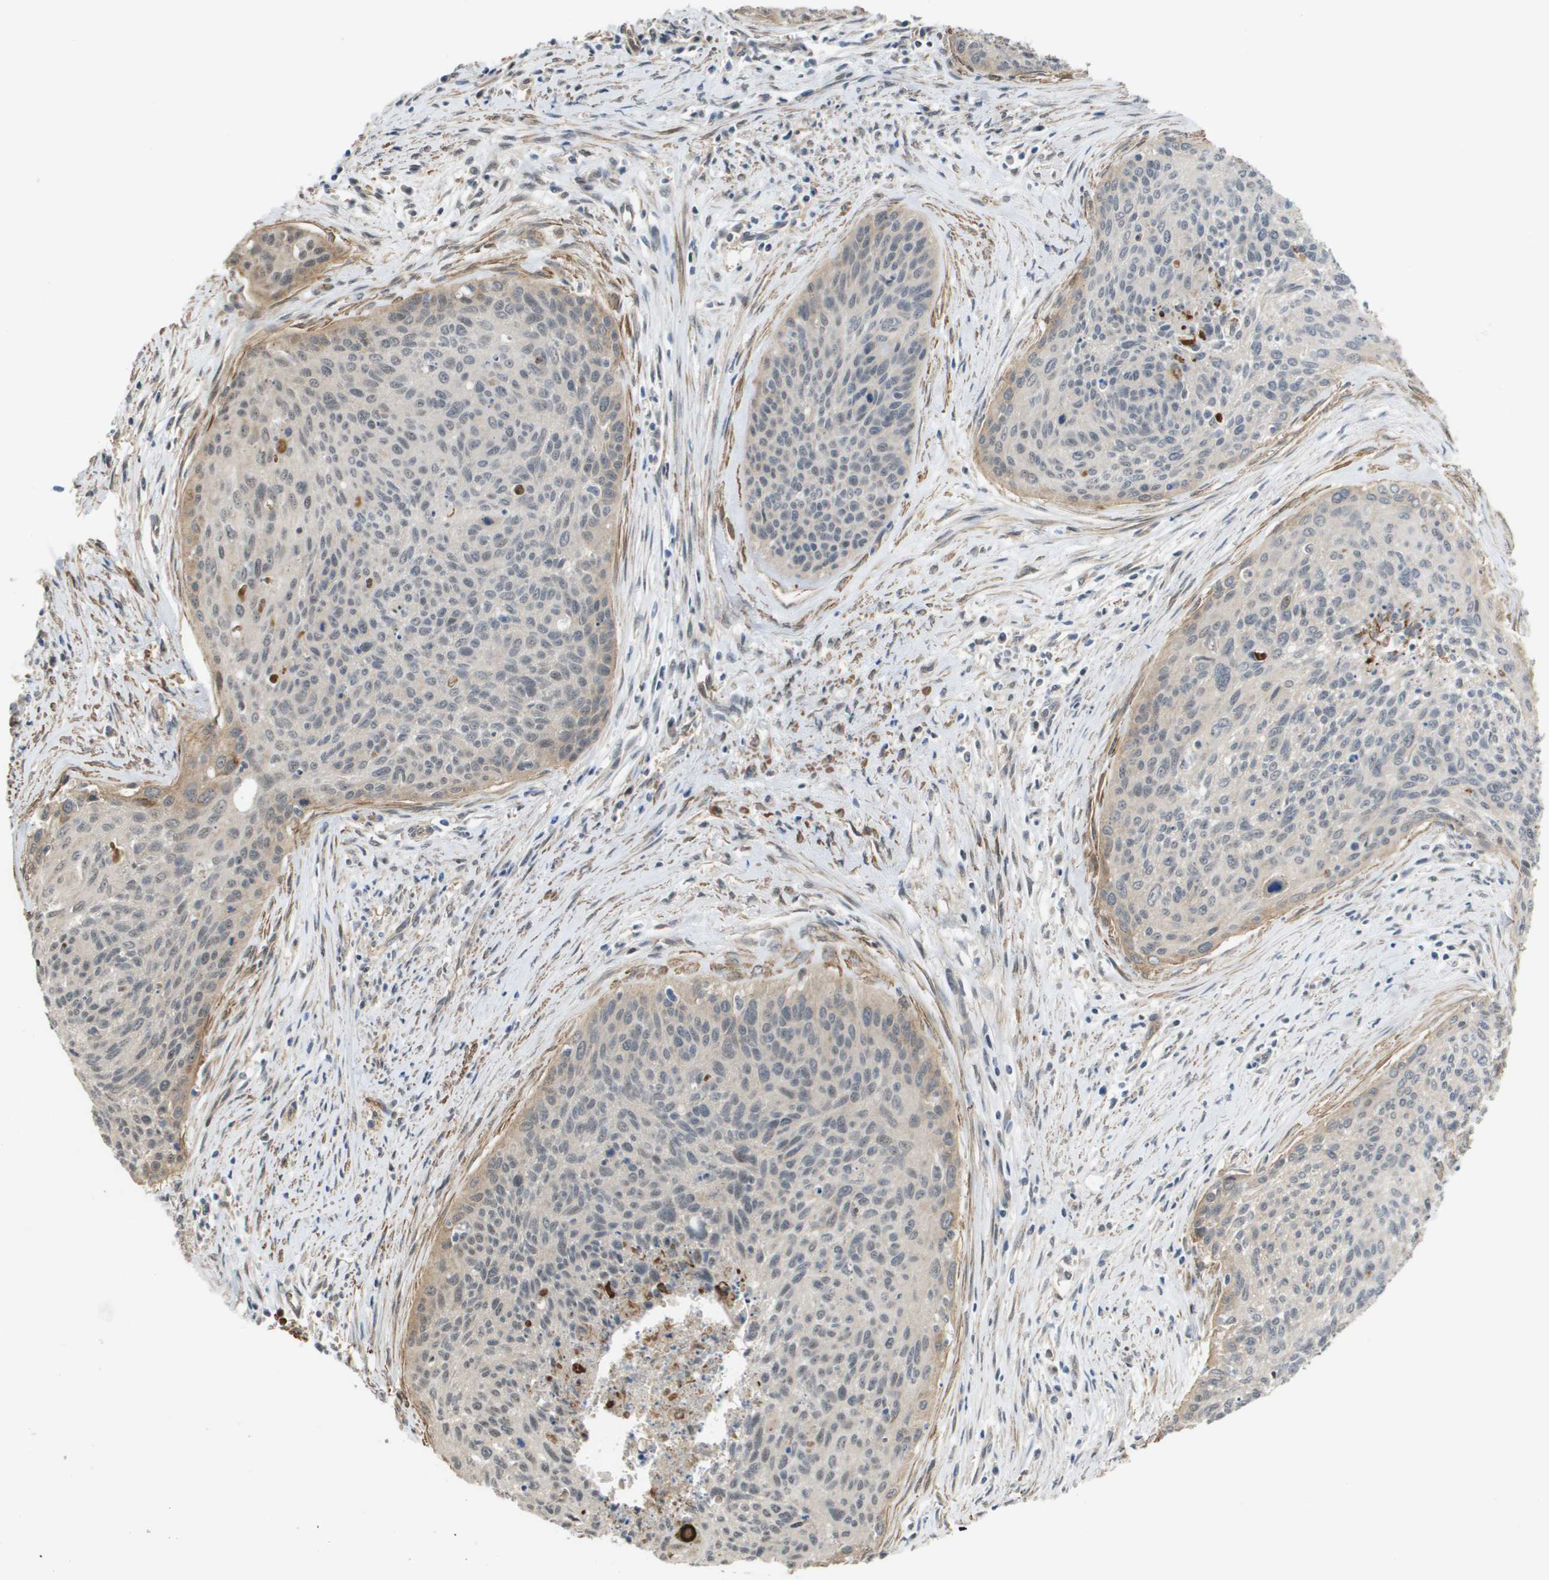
{"staining": {"intensity": "negative", "quantity": "none", "location": "none"}, "tissue": "cervical cancer", "cell_type": "Tumor cells", "image_type": "cancer", "snomed": [{"axis": "morphology", "description": "Squamous cell carcinoma, NOS"}, {"axis": "topography", "description": "Cervix"}], "caption": "An image of human cervical cancer is negative for staining in tumor cells.", "gene": "RNF112", "patient": {"sex": "female", "age": 55}}